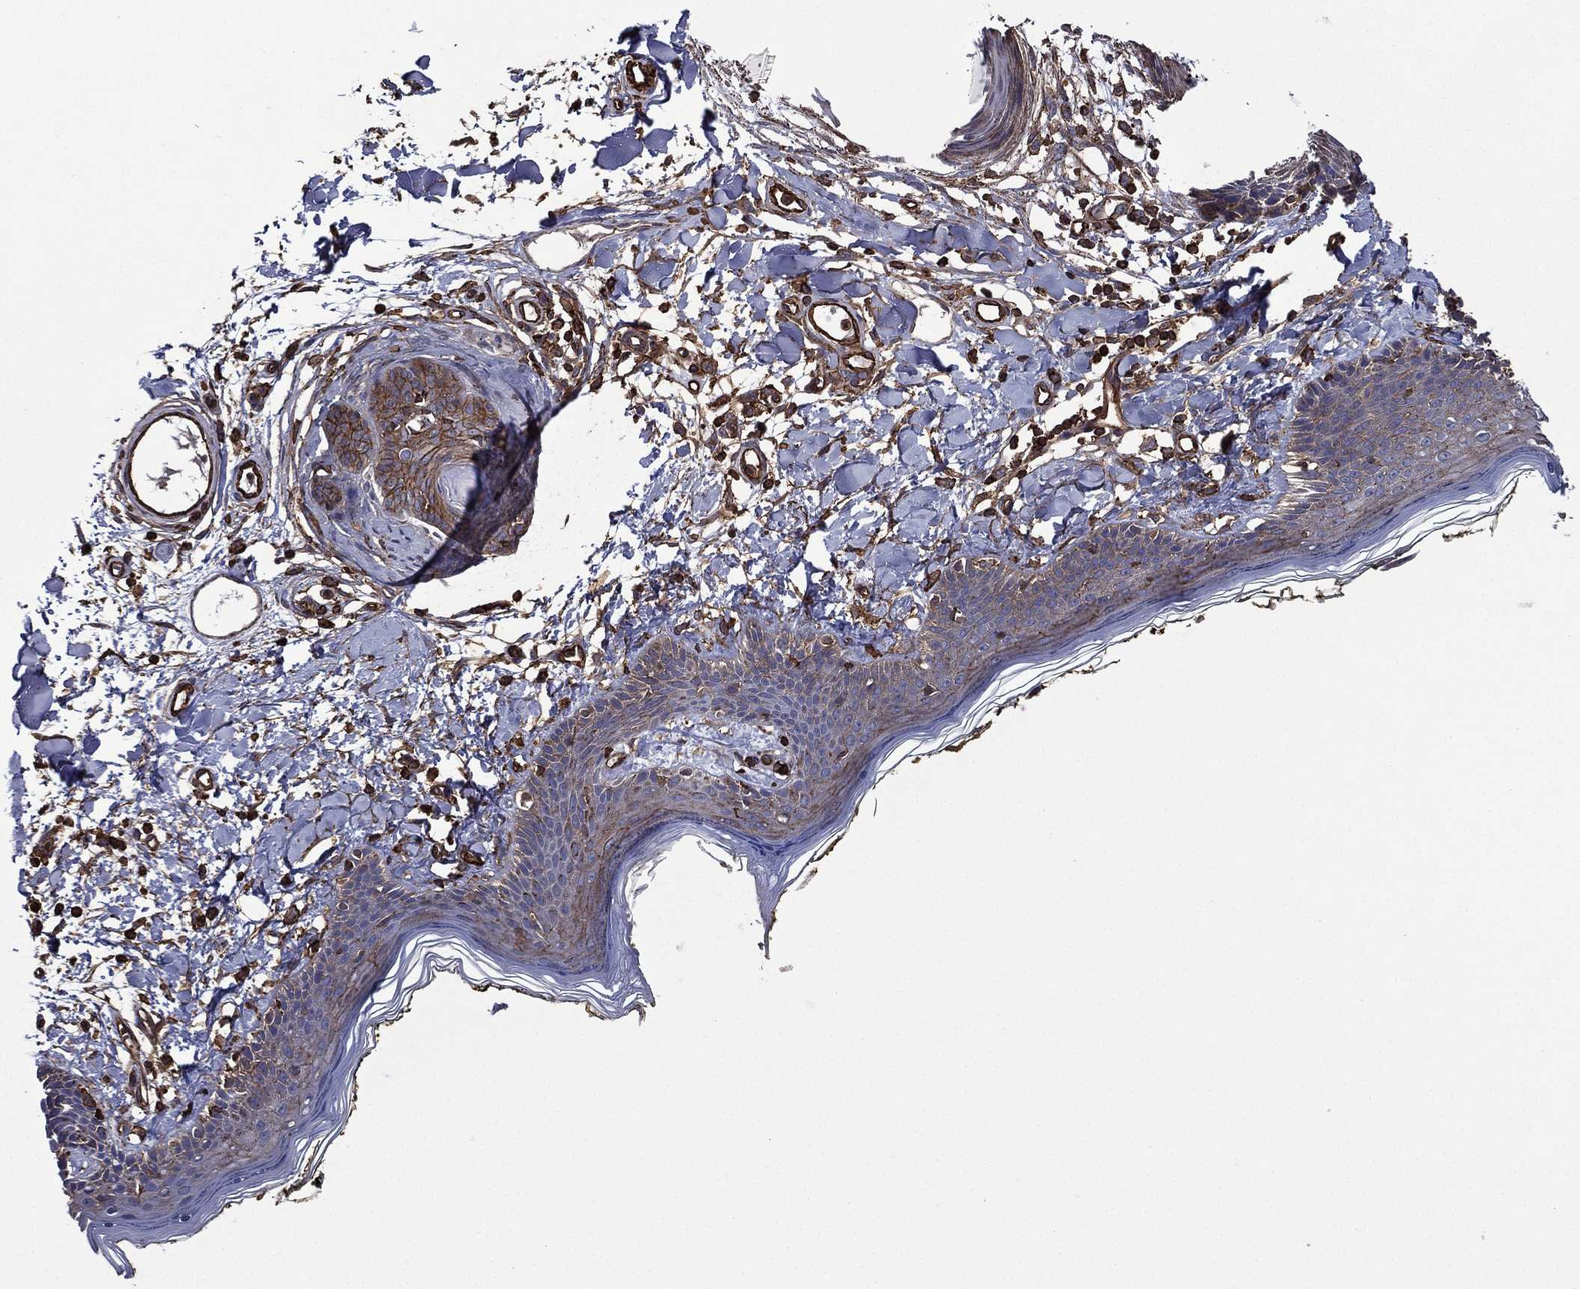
{"staining": {"intensity": "strong", "quantity": "25%-75%", "location": "cytoplasmic/membranous"}, "tissue": "skin", "cell_type": "Fibroblasts", "image_type": "normal", "snomed": [{"axis": "morphology", "description": "Normal tissue, NOS"}, {"axis": "topography", "description": "Skin"}], "caption": "This photomicrograph demonstrates immunohistochemistry (IHC) staining of unremarkable human skin, with high strong cytoplasmic/membranous positivity in approximately 25%-75% of fibroblasts.", "gene": "PLPP3", "patient": {"sex": "male", "age": 76}}